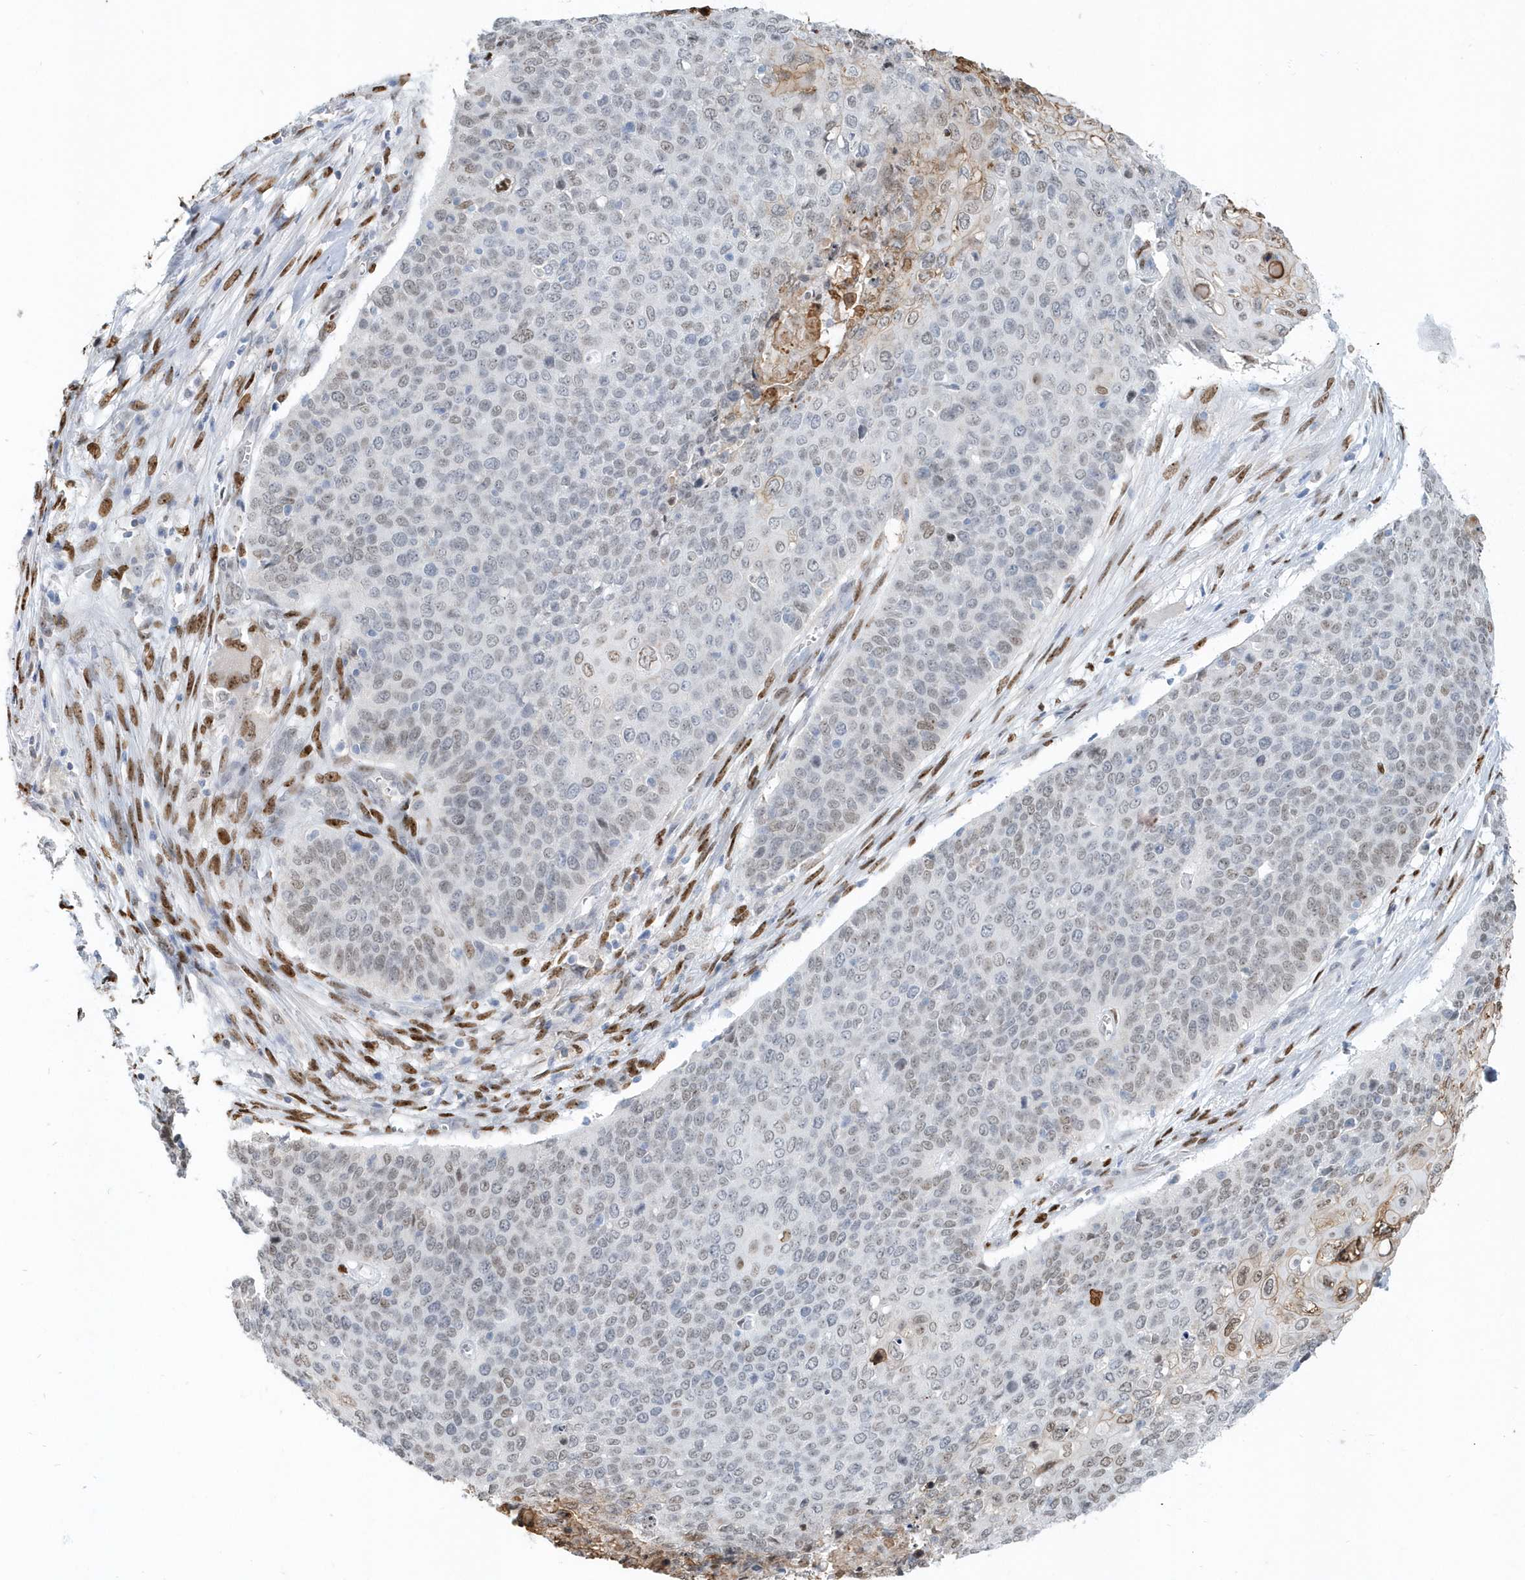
{"staining": {"intensity": "weak", "quantity": "<25%", "location": "nuclear"}, "tissue": "cervical cancer", "cell_type": "Tumor cells", "image_type": "cancer", "snomed": [{"axis": "morphology", "description": "Squamous cell carcinoma, NOS"}, {"axis": "topography", "description": "Cervix"}], "caption": "Protein analysis of cervical cancer reveals no significant expression in tumor cells. Brightfield microscopy of immunohistochemistry stained with DAB (3,3'-diaminobenzidine) (brown) and hematoxylin (blue), captured at high magnification.", "gene": "MACROH2A2", "patient": {"sex": "female", "age": 39}}